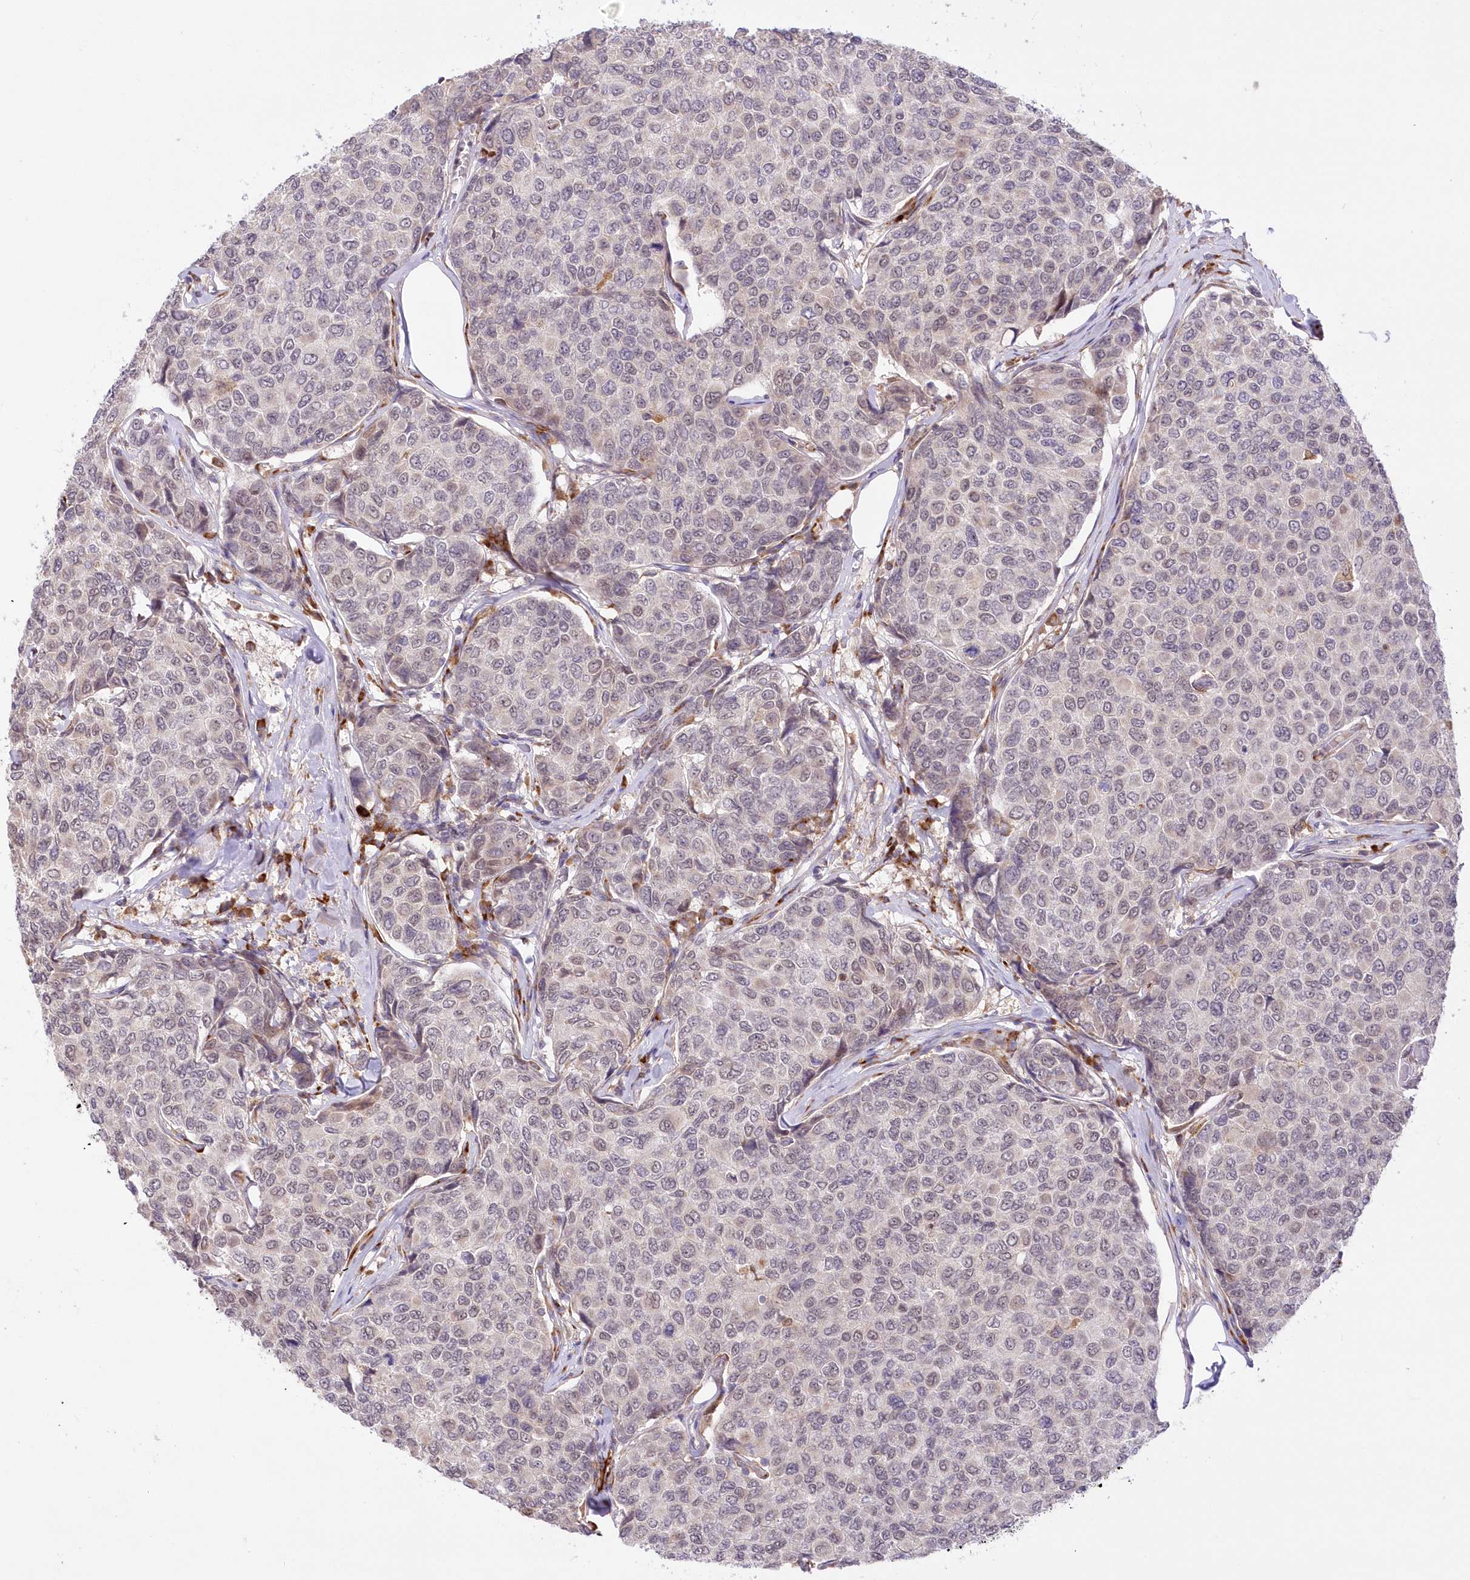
{"staining": {"intensity": "negative", "quantity": "none", "location": "none"}, "tissue": "breast cancer", "cell_type": "Tumor cells", "image_type": "cancer", "snomed": [{"axis": "morphology", "description": "Duct carcinoma"}, {"axis": "topography", "description": "Breast"}], "caption": "DAB (3,3'-diaminobenzidine) immunohistochemical staining of human breast cancer (invasive ductal carcinoma) shows no significant positivity in tumor cells.", "gene": "LDB1", "patient": {"sex": "female", "age": 55}}